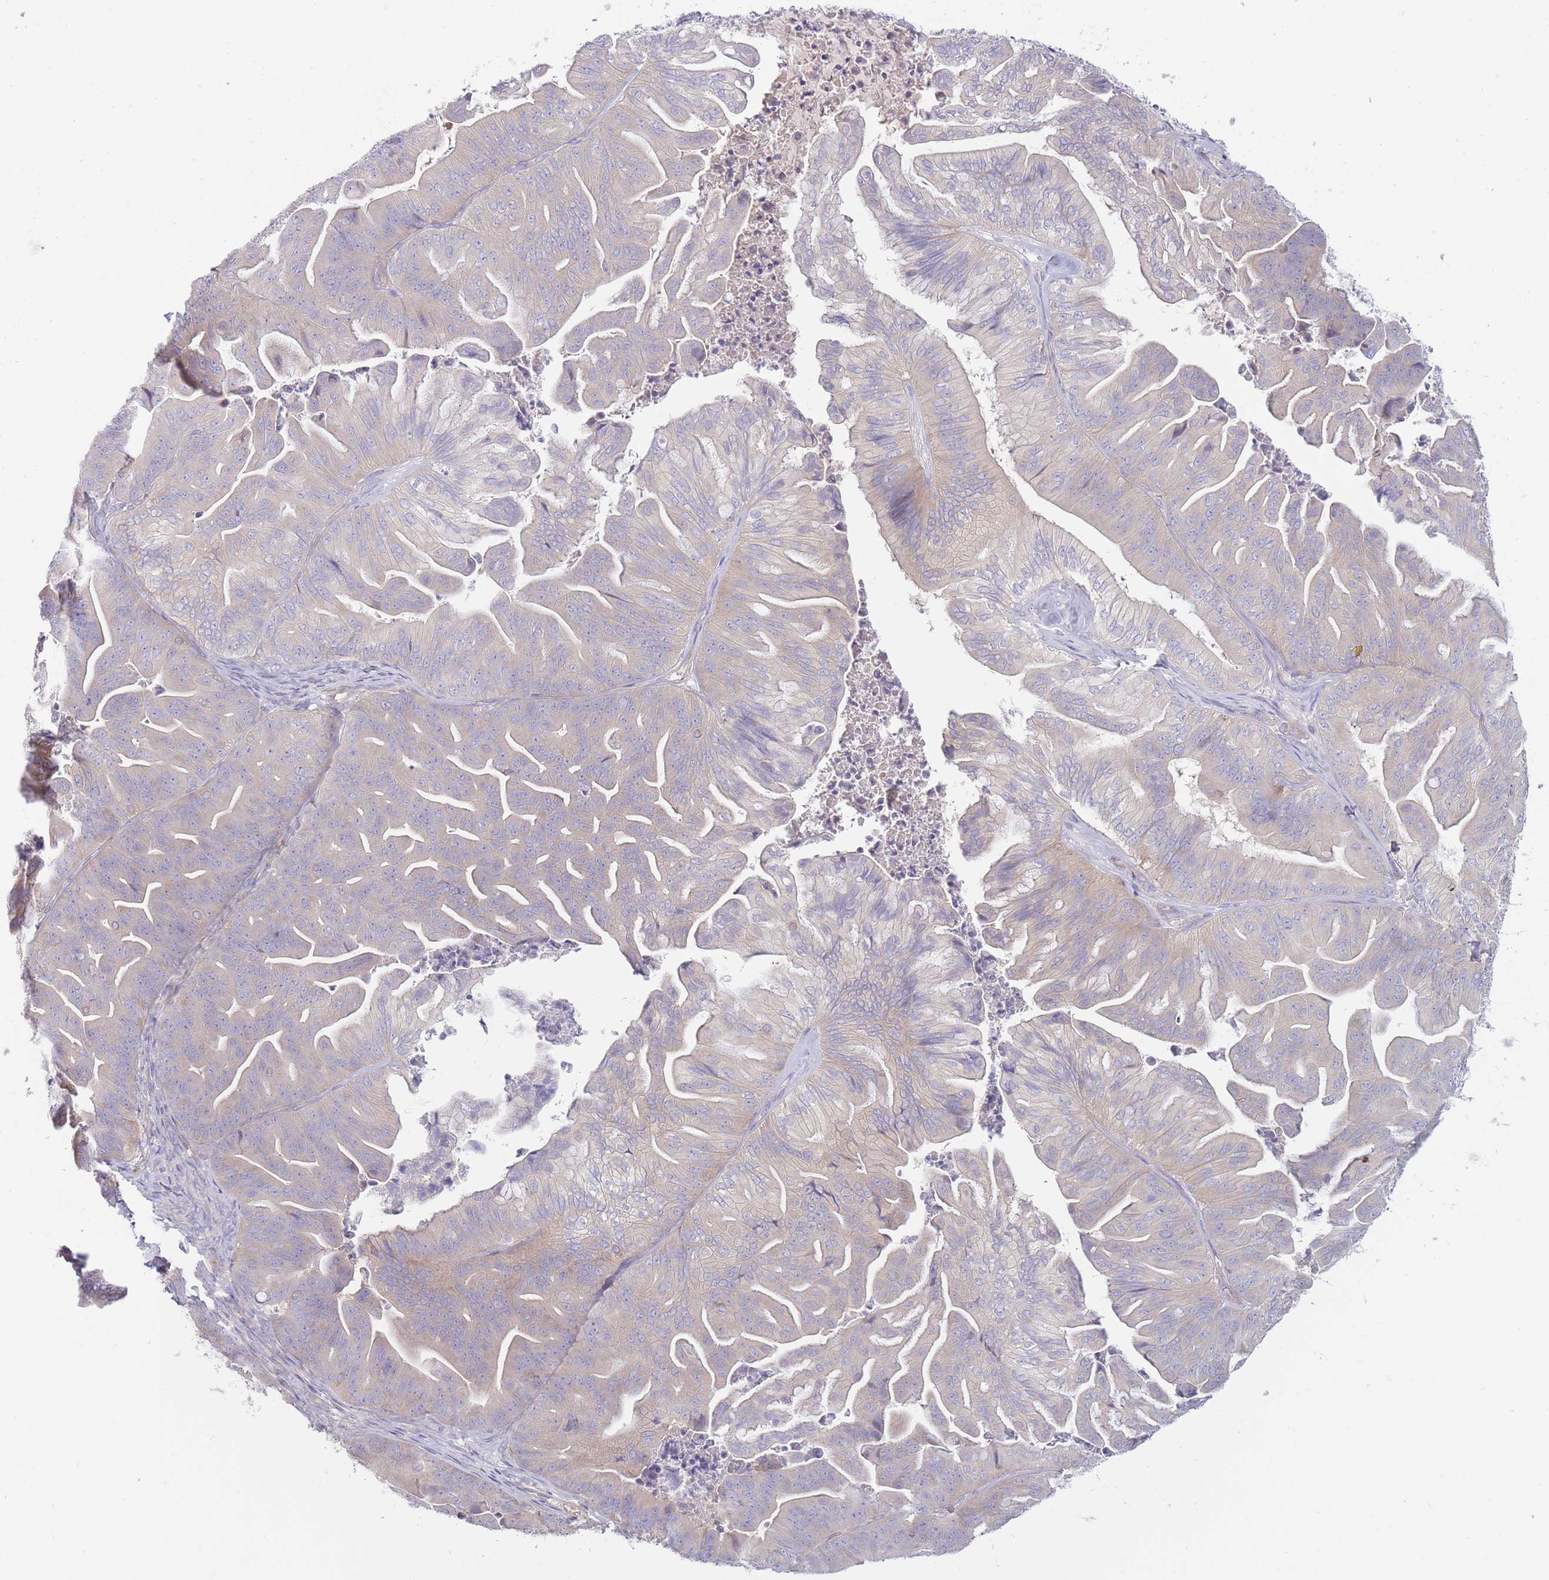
{"staining": {"intensity": "weak", "quantity": "25%-75%", "location": "cytoplasmic/membranous"}, "tissue": "ovarian cancer", "cell_type": "Tumor cells", "image_type": "cancer", "snomed": [{"axis": "morphology", "description": "Cystadenocarcinoma, mucinous, NOS"}, {"axis": "topography", "description": "Ovary"}], "caption": "Protein staining of ovarian mucinous cystadenocarcinoma tissue displays weak cytoplasmic/membranous expression in approximately 25%-75% of tumor cells. Nuclei are stained in blue.", "gene": "PNPLA5", "patient": {"sex": "female", "age": 67}}